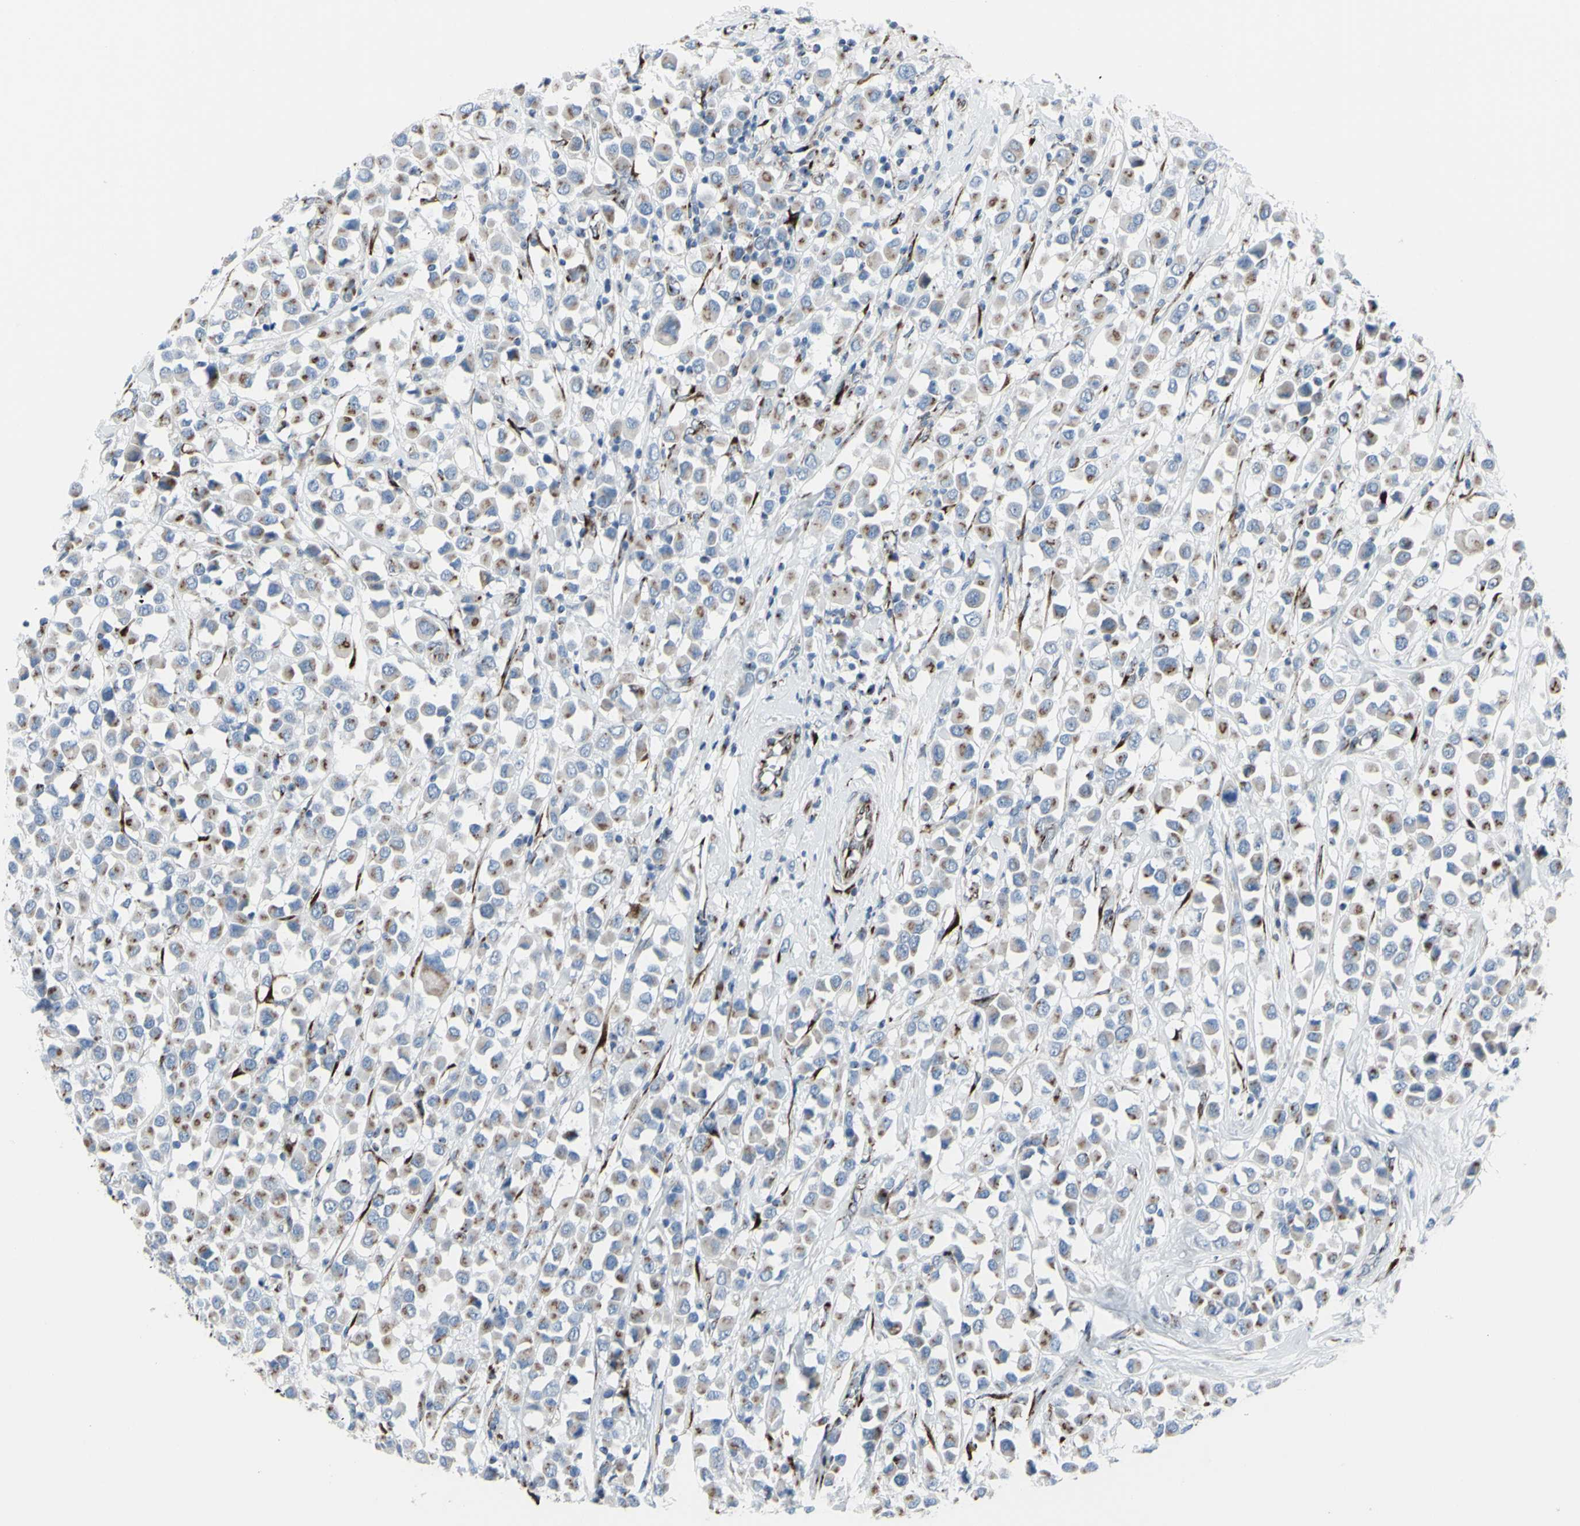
{"staining": {"intensity": "moderate", "quantity": "25%-75%", "location": "cytoplasmic/membranous"}, "tissue": "breast cancer", "cell_type": "Tumor cells", "image_type": "cancer", "snomed": [{"axis": "morphology", "description": "Duct carcinoma"}, {"axis": "topography", "description": "Breast"}], "caption": "Invasive ductal carcinoma (breast) tissue reveals moderate cytoplasmic/membranous expression in approximately 25%-75% of tumor cells The protein of interest is stained brown, and the nuclei are stained in blue (DAB IHC with brightfield microscopy, high magnification).", "gene": "GLG1", "patient": {"sex": "female", "age": 61}}